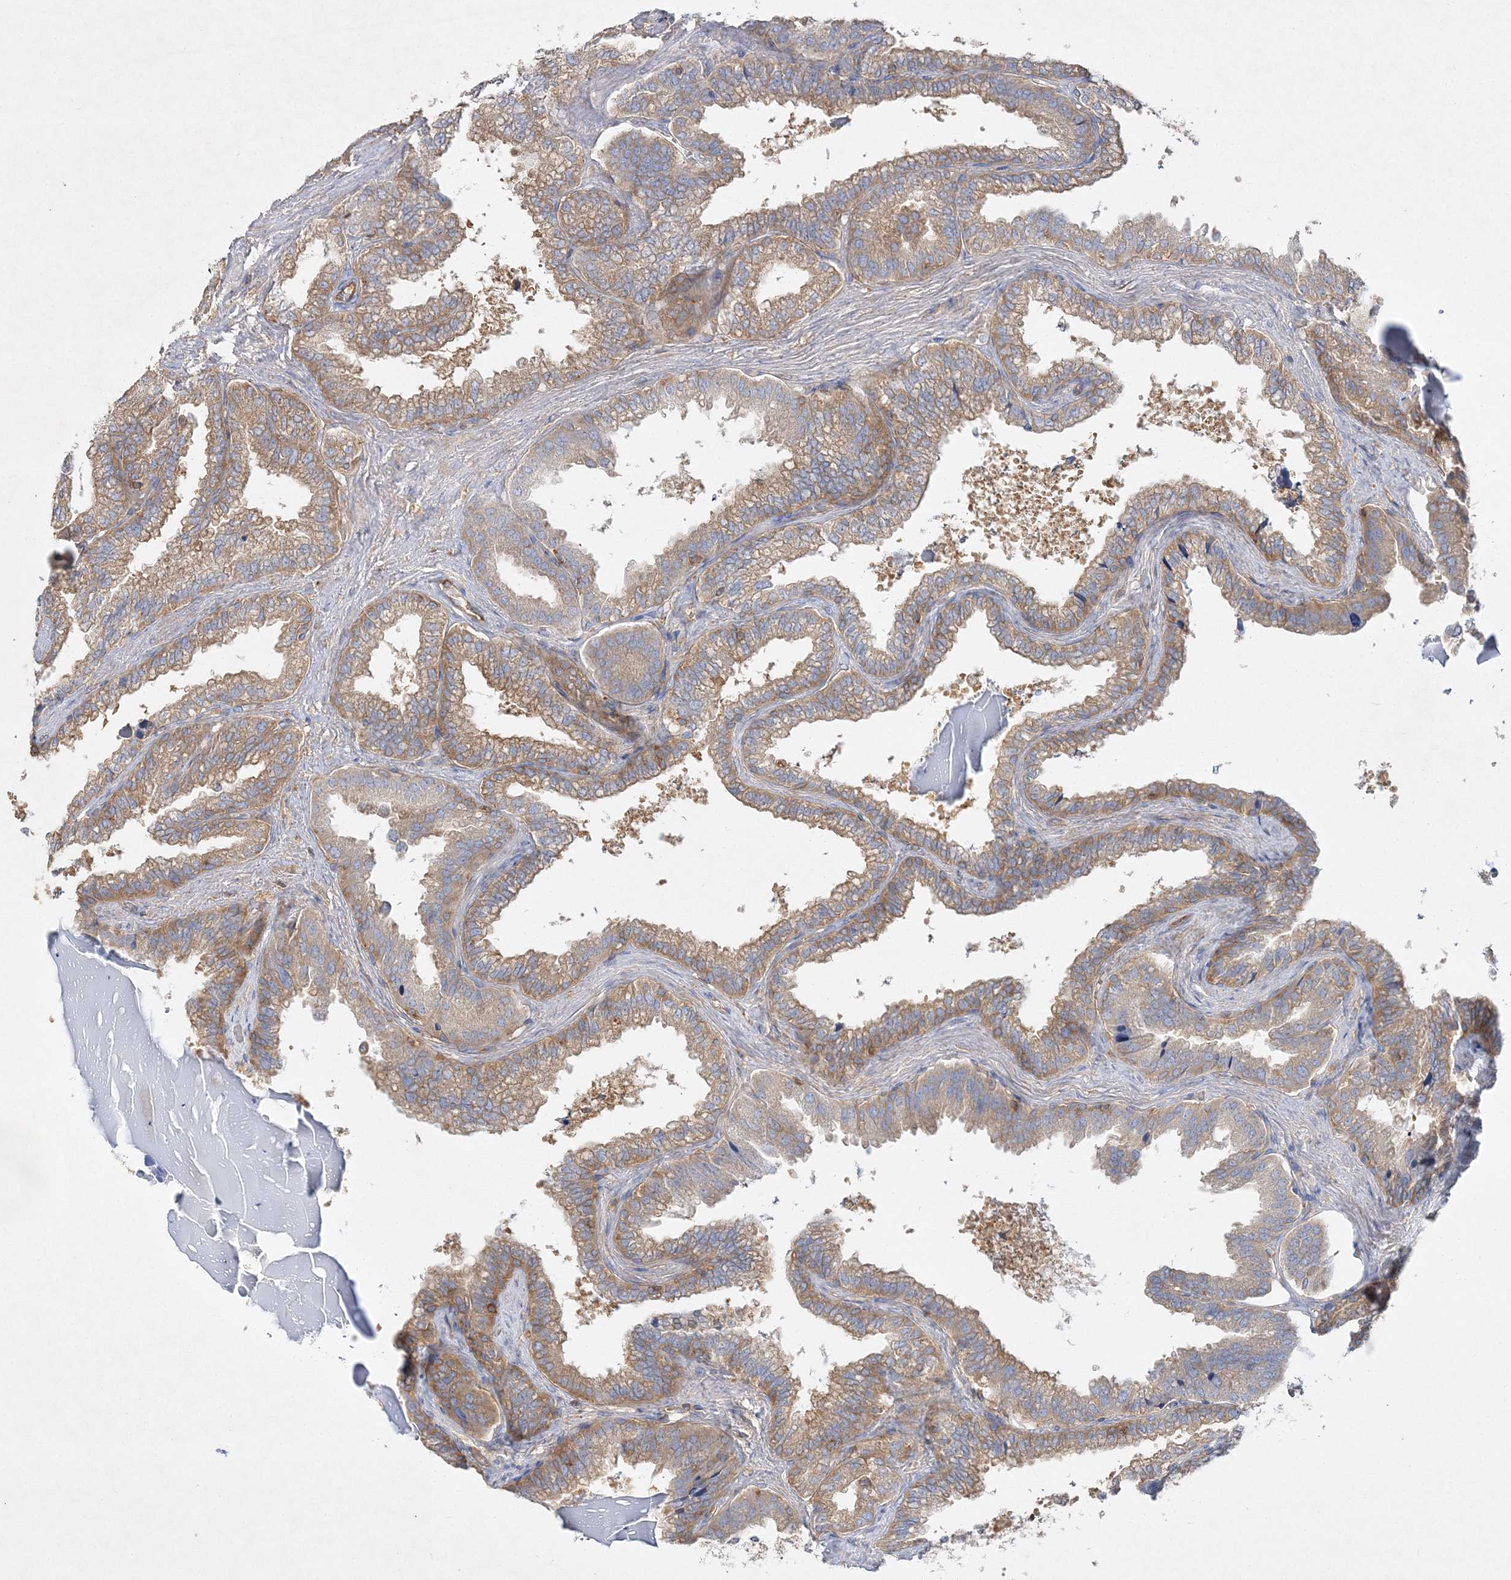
{"staining": {"intensity": "moderate", "quantity": ">75%", "location": "cytoplasmic/membranous"}, "tissue": "seminal vesicle", "cell_type": "Glandular cells", "image_type": "normal", "snomed": [{"axis": "morphology", "description": "Normal tissue, NOS"}, {"axis": "topography", "description": "Seminal veicle"}], "caption": "Protein expression by immunohistochemistry reveals moderate cytoplasmic/membranous expression in approximately >75% of glandular cells in benign seminal vesicle. Immunohistochemistry (ihc) stains the protein in brown and the nuclei are stained blue.", "gene": "WDR37", "patient": {"sex": "male", "age": 46}}